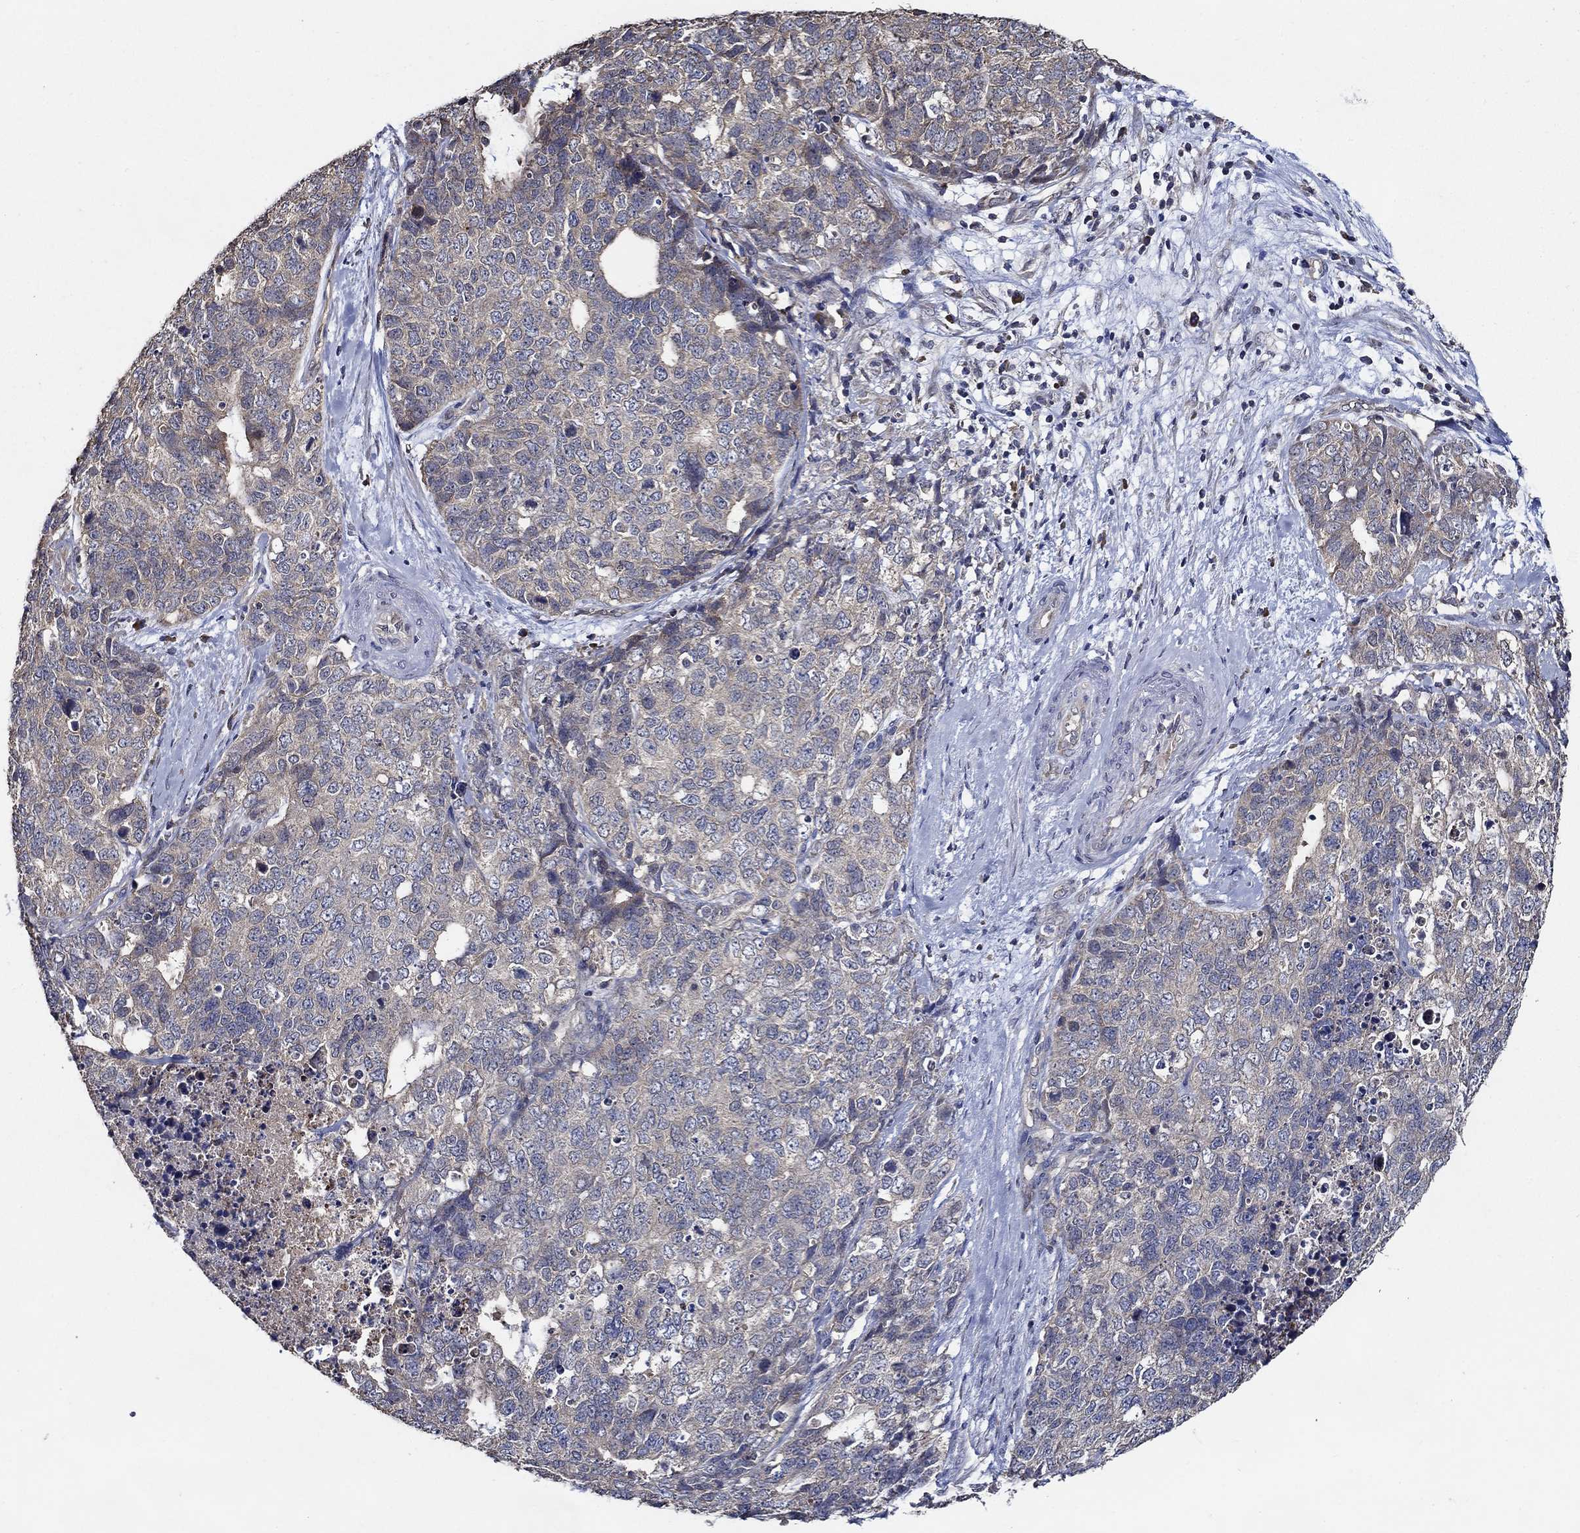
{"staining": {"intensity": "weak", "quantity": "25%-75%", "location": "cytoplasmic/membranous"}, "tissue": "cervical cancer", "cell_type": "Tumor cells", "image_type": "cancer", "snomed": [{"axis": "morphology", "description": "Squamous cell carcinoma, NOS"}, {"axis": "topography", "description": "Cervix"}], "caption": "DAB immunohistochemical staining of squamous cell carcinoma (cervical) reveals weak cytoplasmic/membranous protein staining in approximately 25%-75% of tumor cells. The protein is shown in brown color, while the nuclei are stained blue.", "gene": "WDR53", "patient": {"sex": "female", "age": 63}}